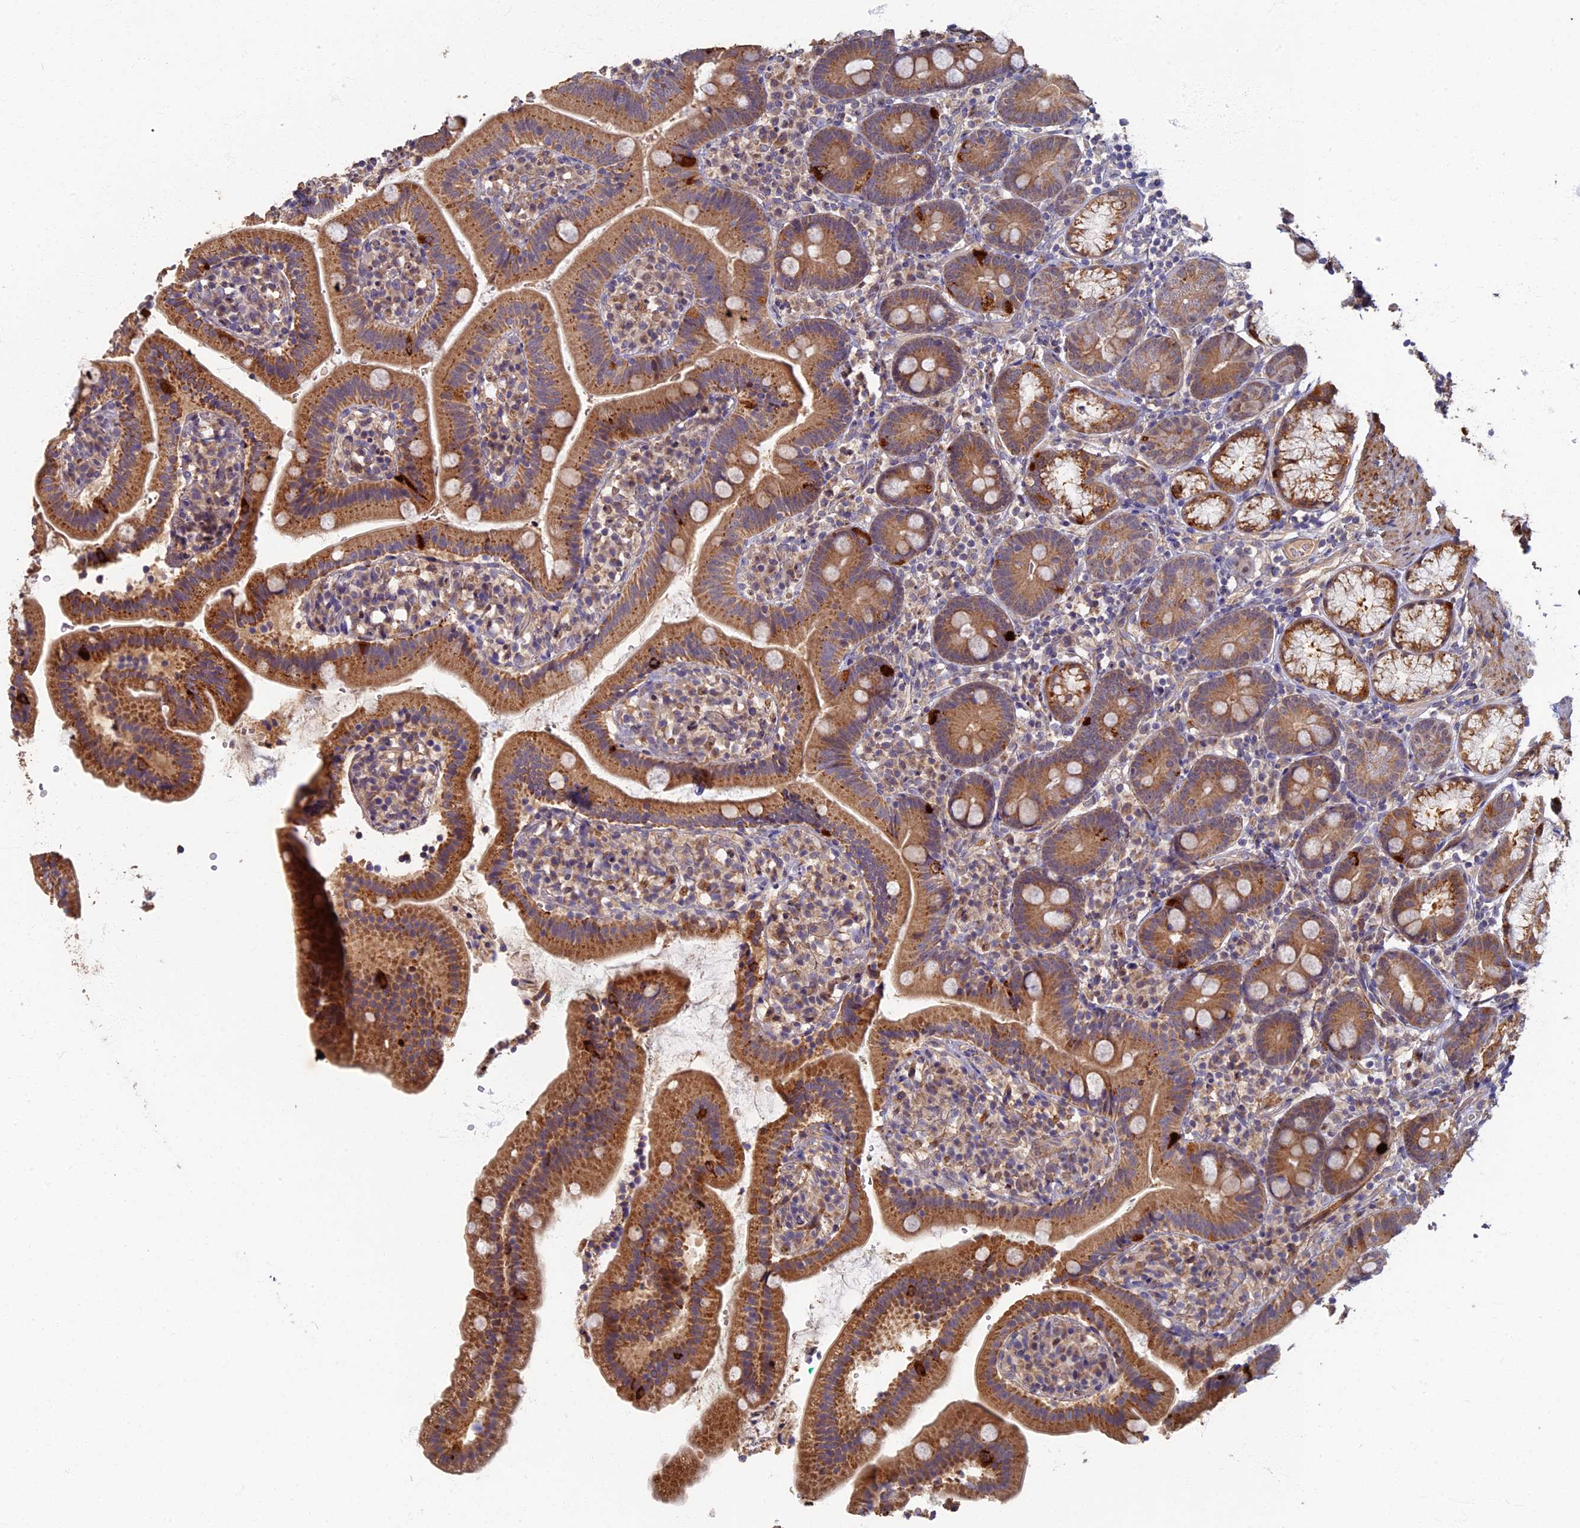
{"staining": {"intensity": "moderate", "quantity": ">75%", "location": "cytoplasmic/membranous"}, "tissue": "duodenum", "cell_type": "Glandular cells", "image_type": "normal", "snomed": [{"axis": "morphology", "description": "Normal tissue, NOS"}, {"axis": "topography", "description": "Duodenum"}], "caption": "The immunohistochemical stain shows moderate cytoplasmic/membranous positivity in glandular cells of benign duodenum. Using DAB (3,3'-diaminobenzidine) (brown) and hematoxylin (blue) stains, captured at high magnification using brightfield microscopy.", "gene": "RSPH3", "patient": {"sex": "female", "age": 67}}